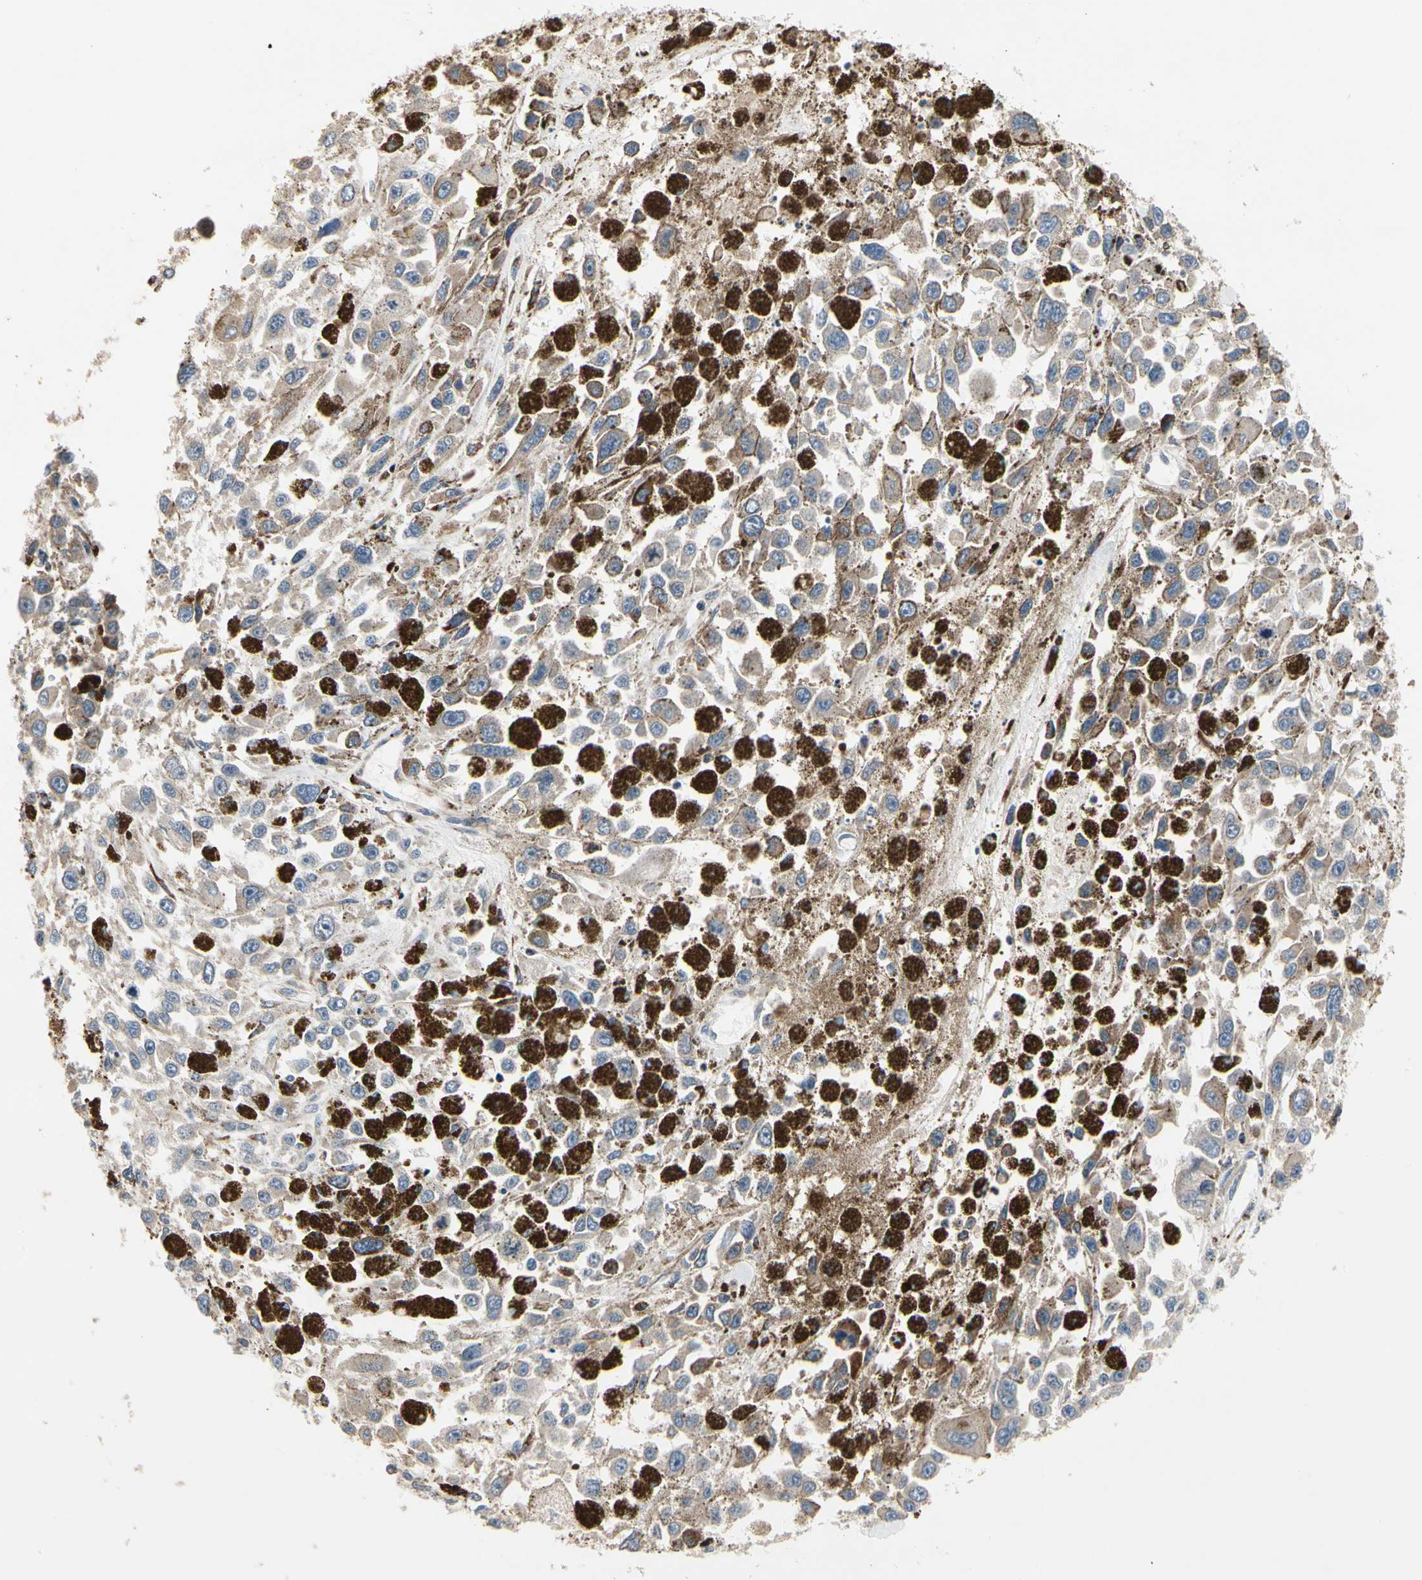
{"staining": {"intensity": "weak", "quantity": ">75%", "location": "cytoplasmic/membranous"}, "tissue": "melanoma", "cell_type": "Tumor cells", "image_type": "cancer", "snomed": [{"axis": "morphology", "description": "Malignant melanoma, Metastatic site"}, {"axis": "topography", "description": "Lymph node"}], "caption": "Immunohistochemical staining of melanoma shows weak cytoplasmic/membranous protein staining in approximately >75% of tumor cells.", "gene": "MMEL1", "patient": {"sex": "male", "age": 59}}